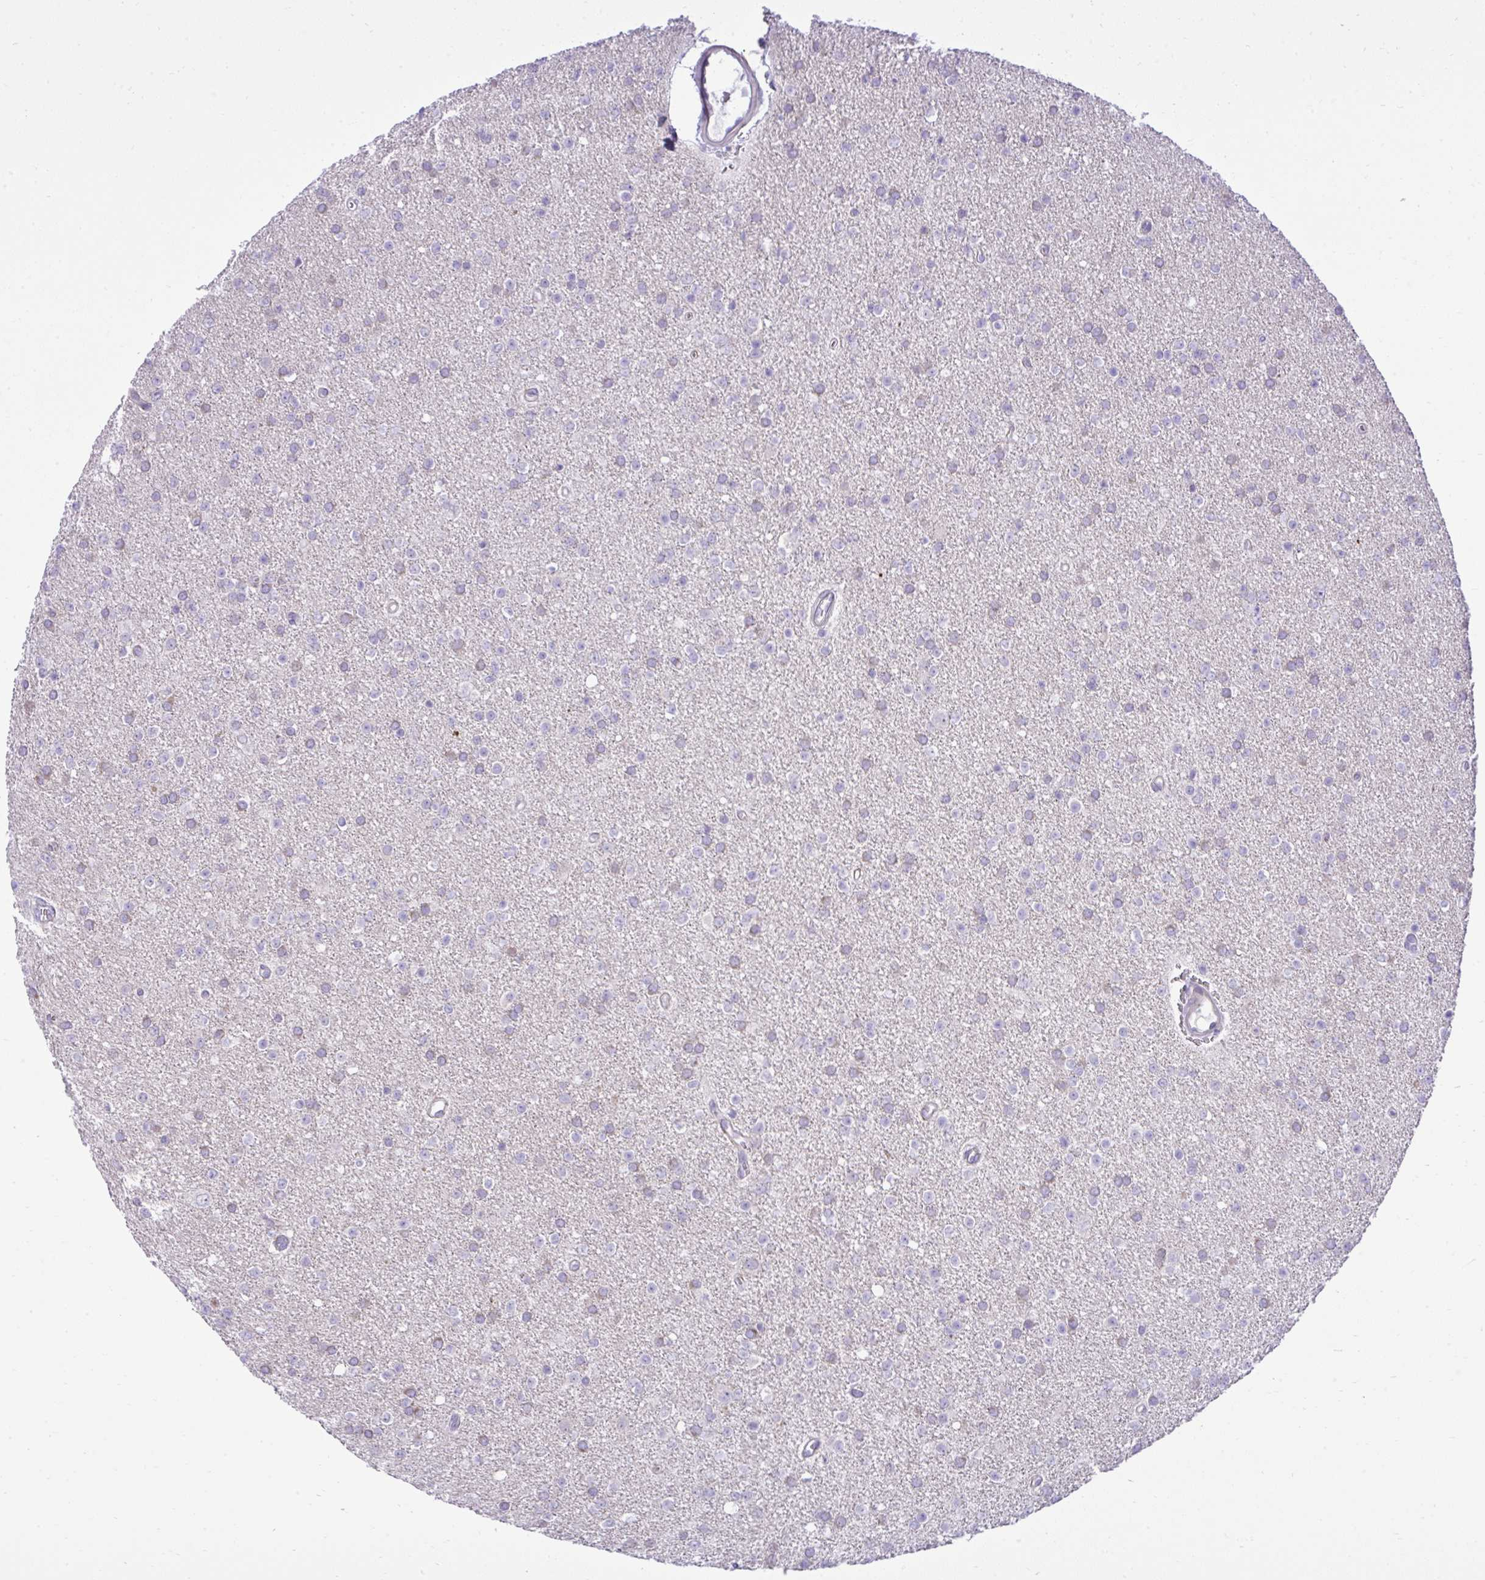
{"staining": {"intensity": "negative", "quantity": "none", "location": "none"}, "tissue": "glioma", "cell_type": "Tumor cells", "image_type": "cancer", "snomed": [{"axis": "morphology", "description": "Glioma, malignant, Low grade"}, {"axis": "topography", "description": "Brain"}], "caption": "An image of glioma stained for a protein exhibits no brown staining in tumor cells. (Stains: DAB (3,3'-diaminobenzidine) IHC with hematoxylin counter stain, Microscopy: brightfield microscopy at high magnification).", "gene": "SPAG1", "patient": {"sex": "female", "age": 34}}